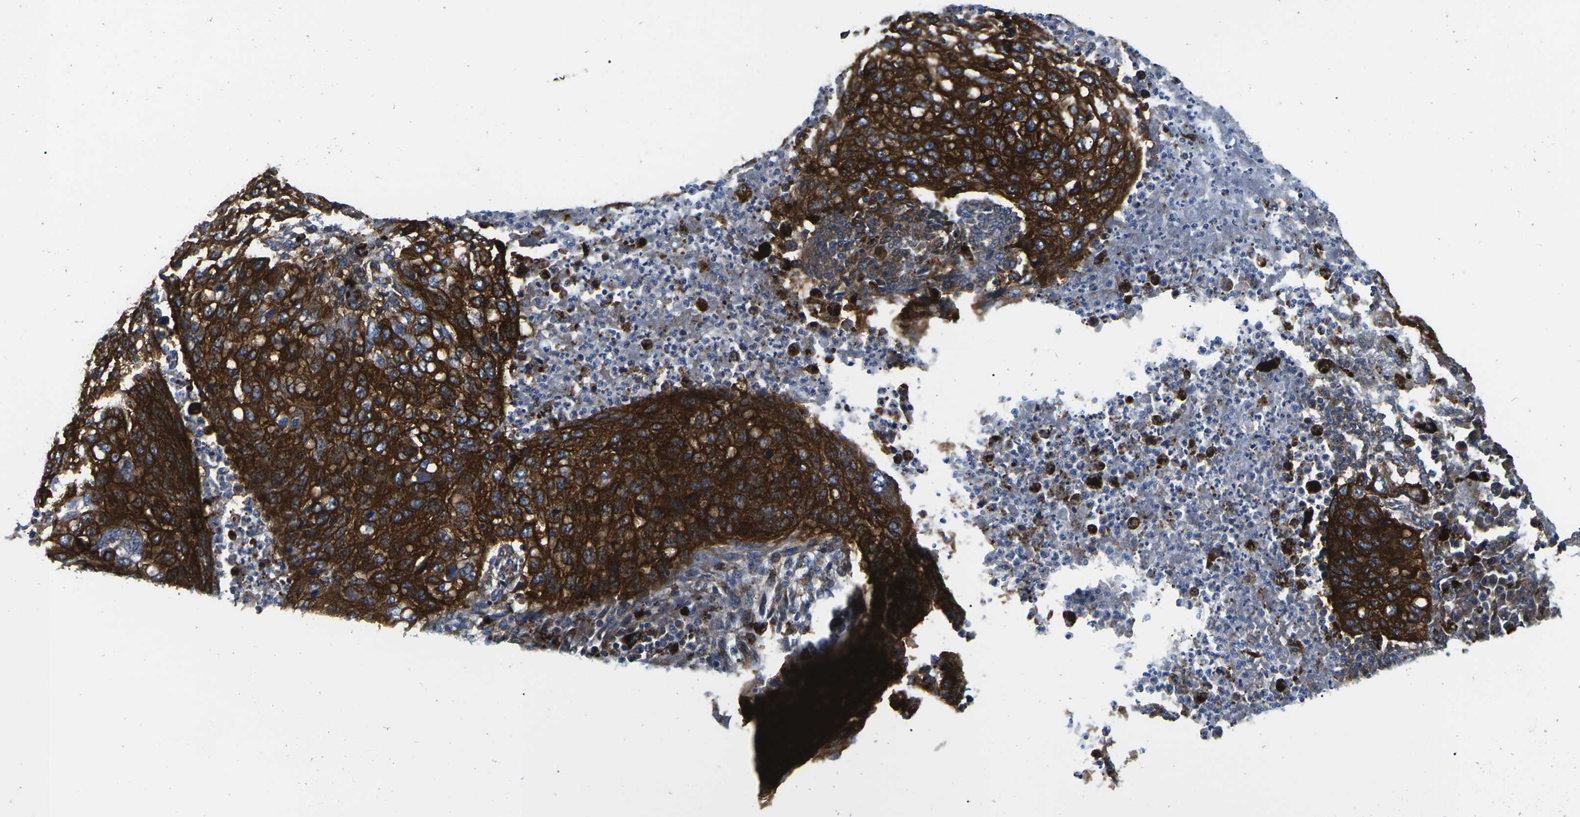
{"staining": {"intensity": "strong", "quantity": ">75%", "location": "cytoplasmic/membranous"}, "tissue": "lung cancer", "cell_type": "Tumor cells", "image_type": "cancer", "snomed": [{"axis": "morphology", "description": "Squamous cell carcinoma, NOS"}, {"axis": "topography", "description": "Lung"}], "caption": "Lung cancer (squamous cell carcinoma) was stained to show a protein in brown. There is high levels of strong cytoplasmic/membranous positivity in about >75% of tumor cells.", "gene": "DLG1", "patient": {"sex": "female", "age": 63}}